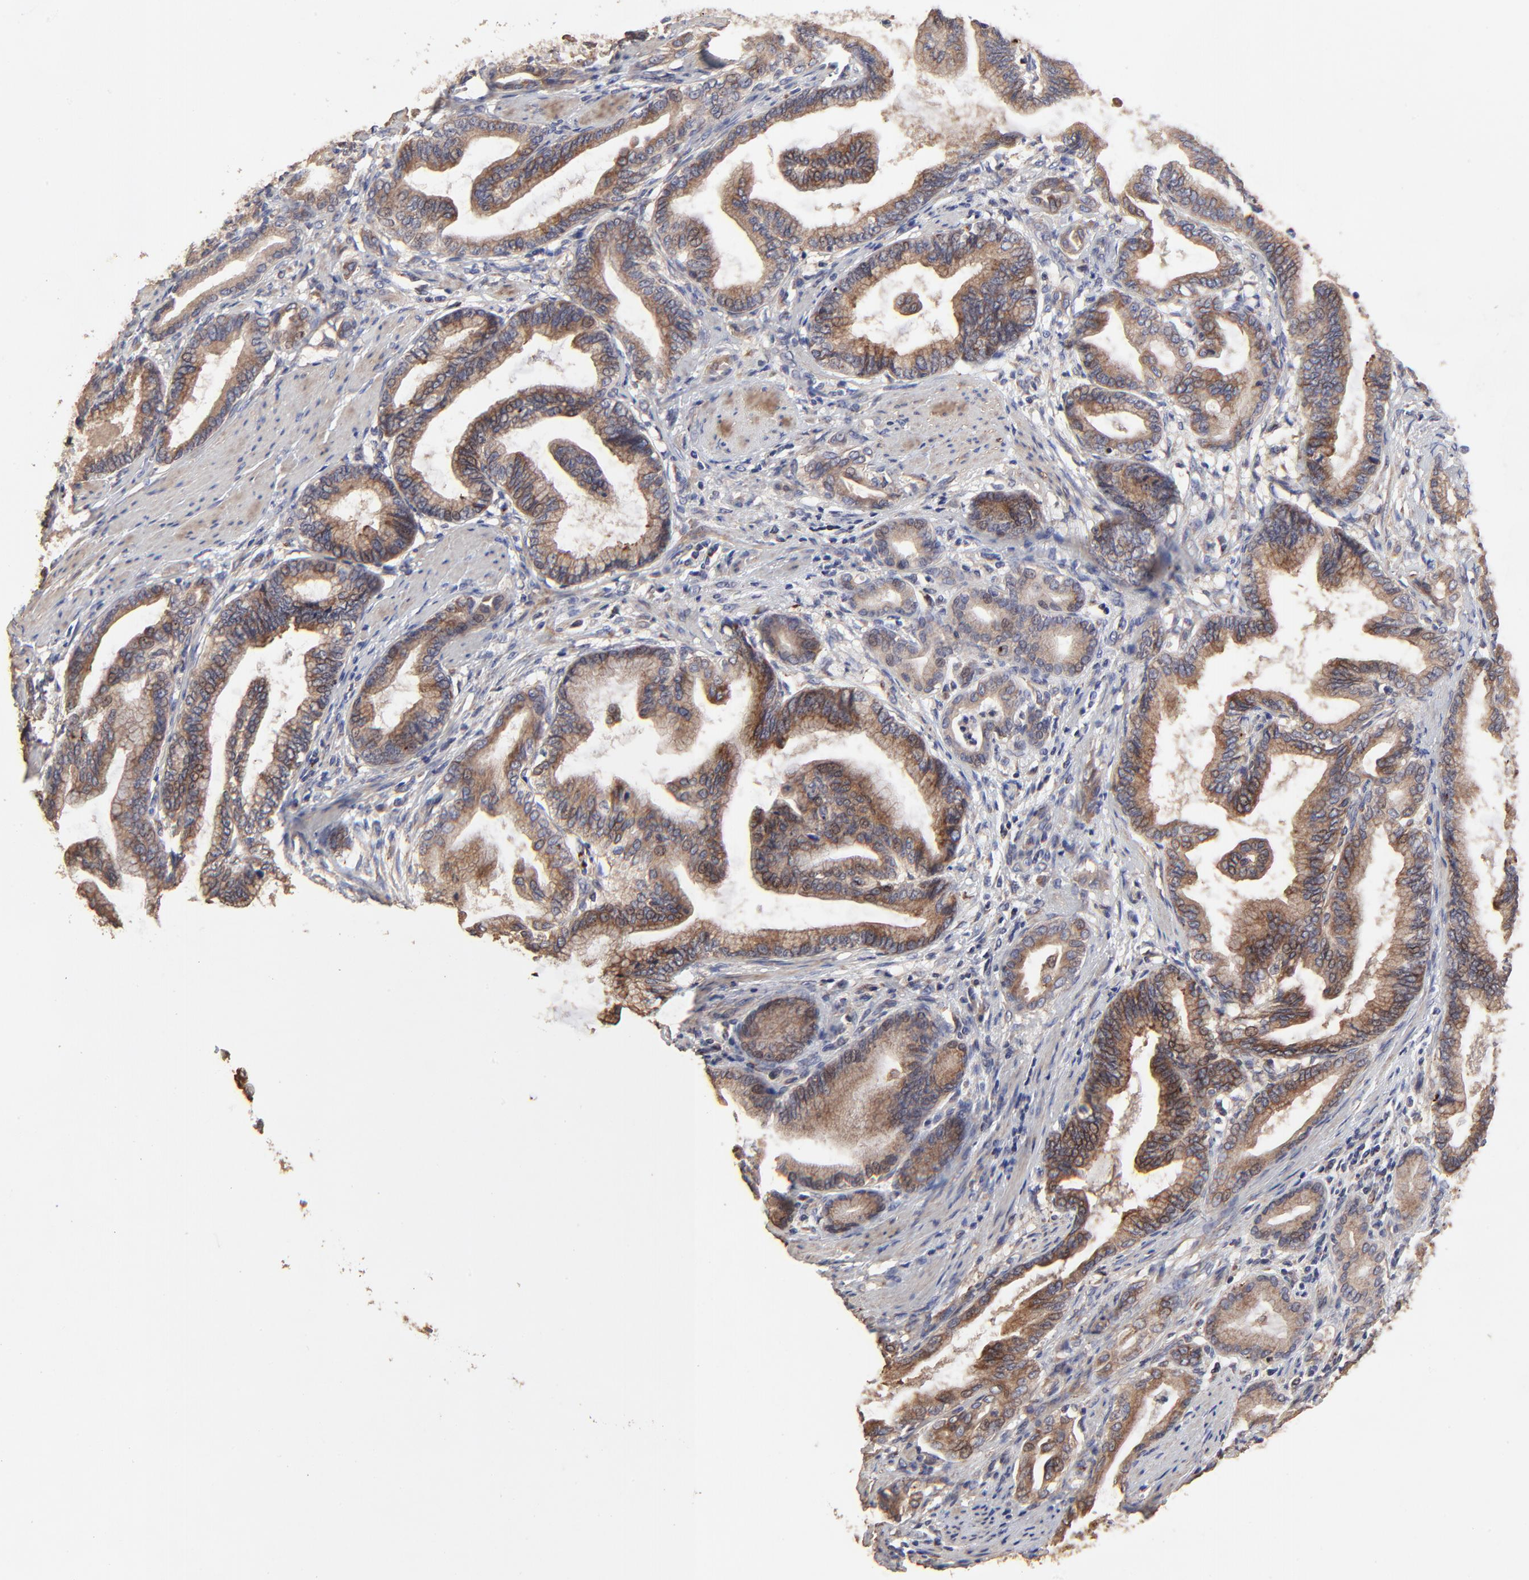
{"staining": {"intensity": "strong", "quantity": ">75%", "location": "cytoplasmic/membranous"}, "tissue": "pancreatic cancer", "cell_type": "Tumor cells", "image_type": "cancer", "snomed": [{"axis": "morphology", "description": "Adenocarcinoma, NOS"}, {"axis": "topography", "description": "Pancreas"}], "caption": "Tumor cells show strong cytoplasmic/membranous staining in about >75% of cells in pancreatic cancer.", "gene": "ELP2", "patient": {"sex": "female", "age": 64}}